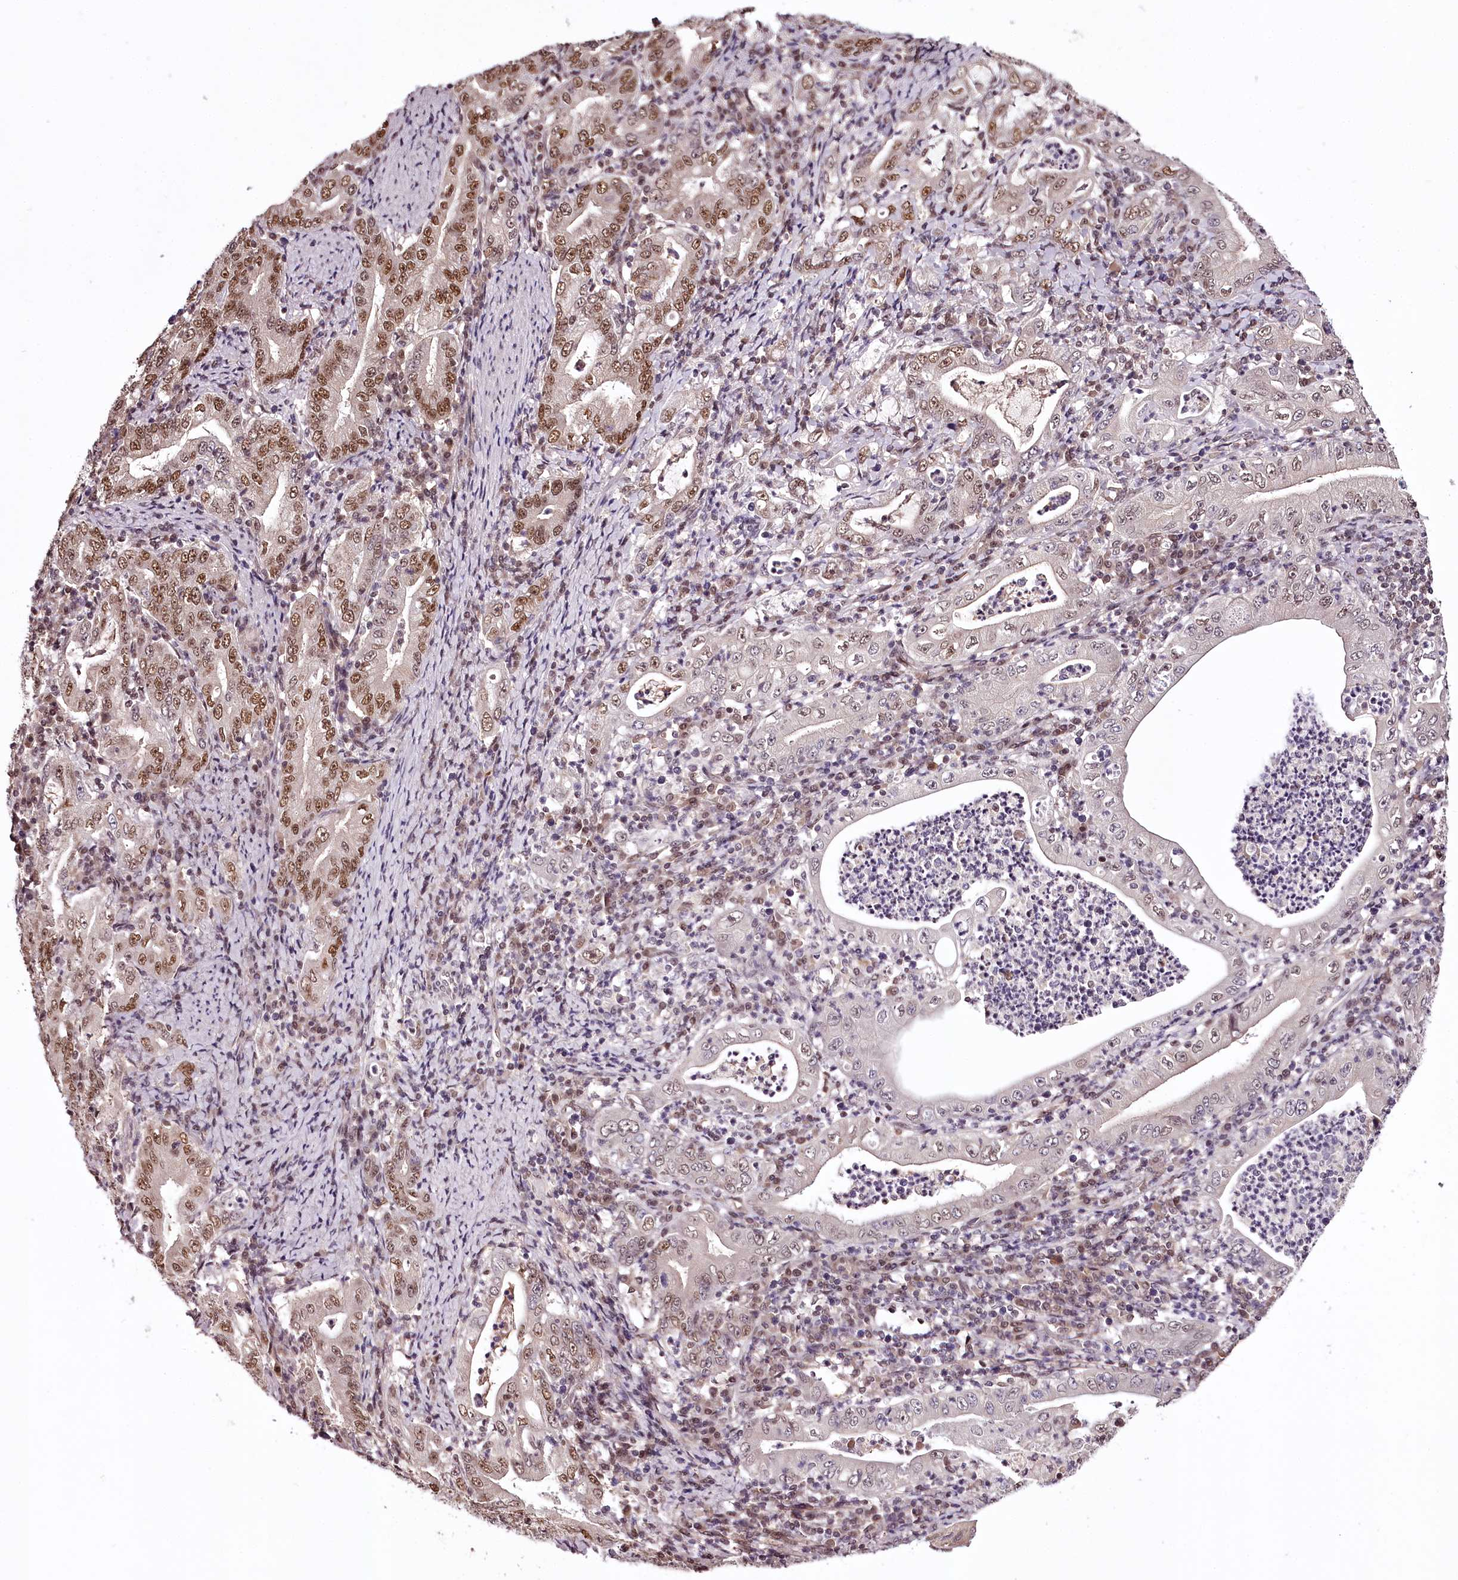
{"staining": {"intensity": "moderate", "quantity": ">75%", "location": "nuclear"}, "tissue": "stomach cancer", "cell_type": "Tumor cells", "image_type": "cancer", "snomed": [{"axis": "morphology", "description": "Normal tissue, NOS"}, {"axis": "morphology", "description": "Adenocarcinoma, NOS"}, {"axis": "topography", "description": "Esophagus"}, {"axis": "topography", "description": "Stomach, upper"}, {"axis": "topography", "description": "Peripheral nerve tissue"}], "caption": "Immunohistochemical staining of stomach cancer (adenocarcinoma) demonstrates moderate nuclear protein staining in approximately >75% of tumor cells.", "gene": "TTC33", "patient": {"sex": "male", "age": 62}}